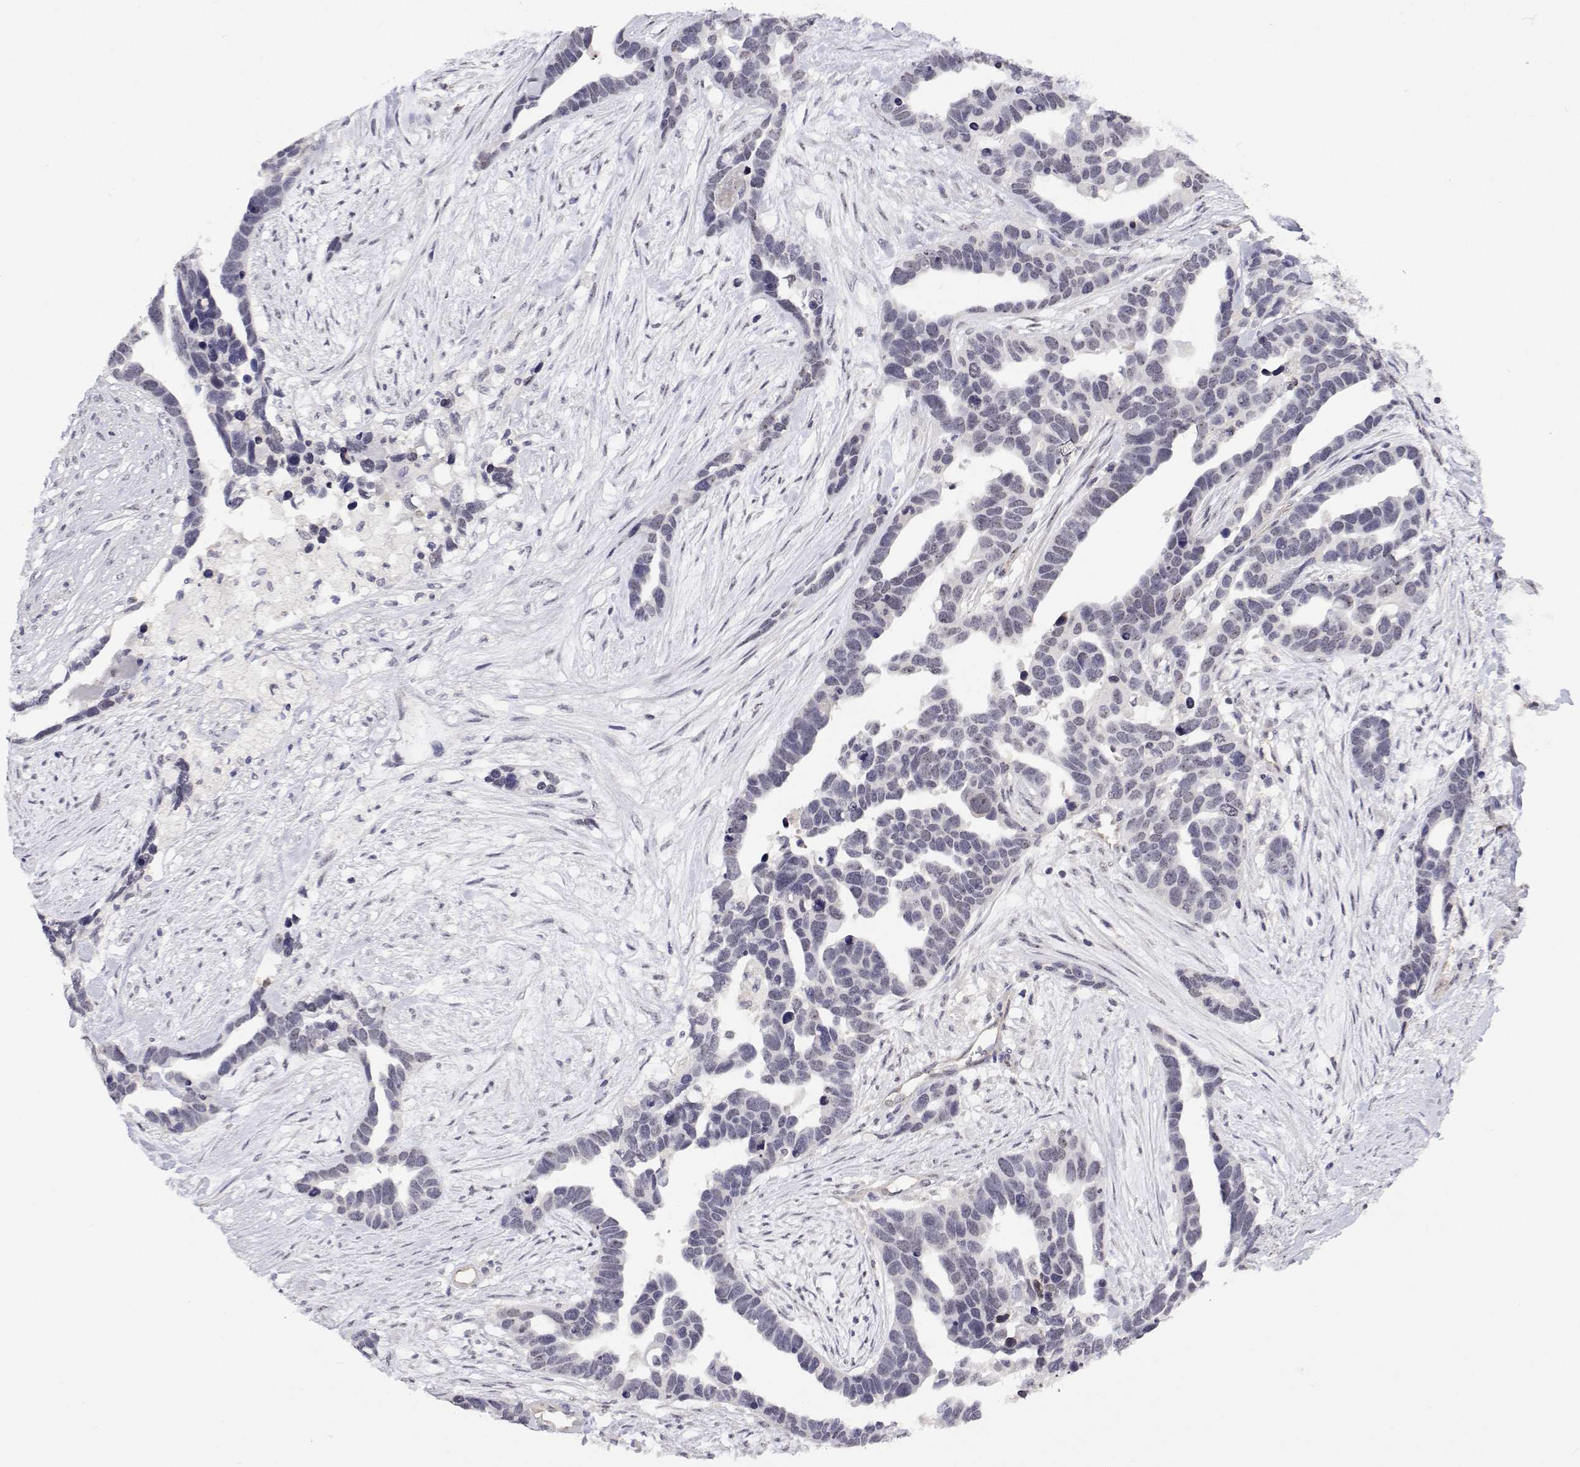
{"staining": {"intensity": "negative", "quantity": "none", "location": "none"}, "tissue": "ovarian cancer", "cell_type": "Tumor cells", "image_type": "cancer", "snomed": [{"axis": "morphology", "description": "Cystadenocarcinoma, serous, NOS"}, {"axis": "topography", "description": "Ovary"}], "caption": "Immunohistochemistry (IHC) of ovarian cancer shows no positivity in tumor cells.", "gene": "NHP2", "patient": {"sex": "female", "age": 54}}